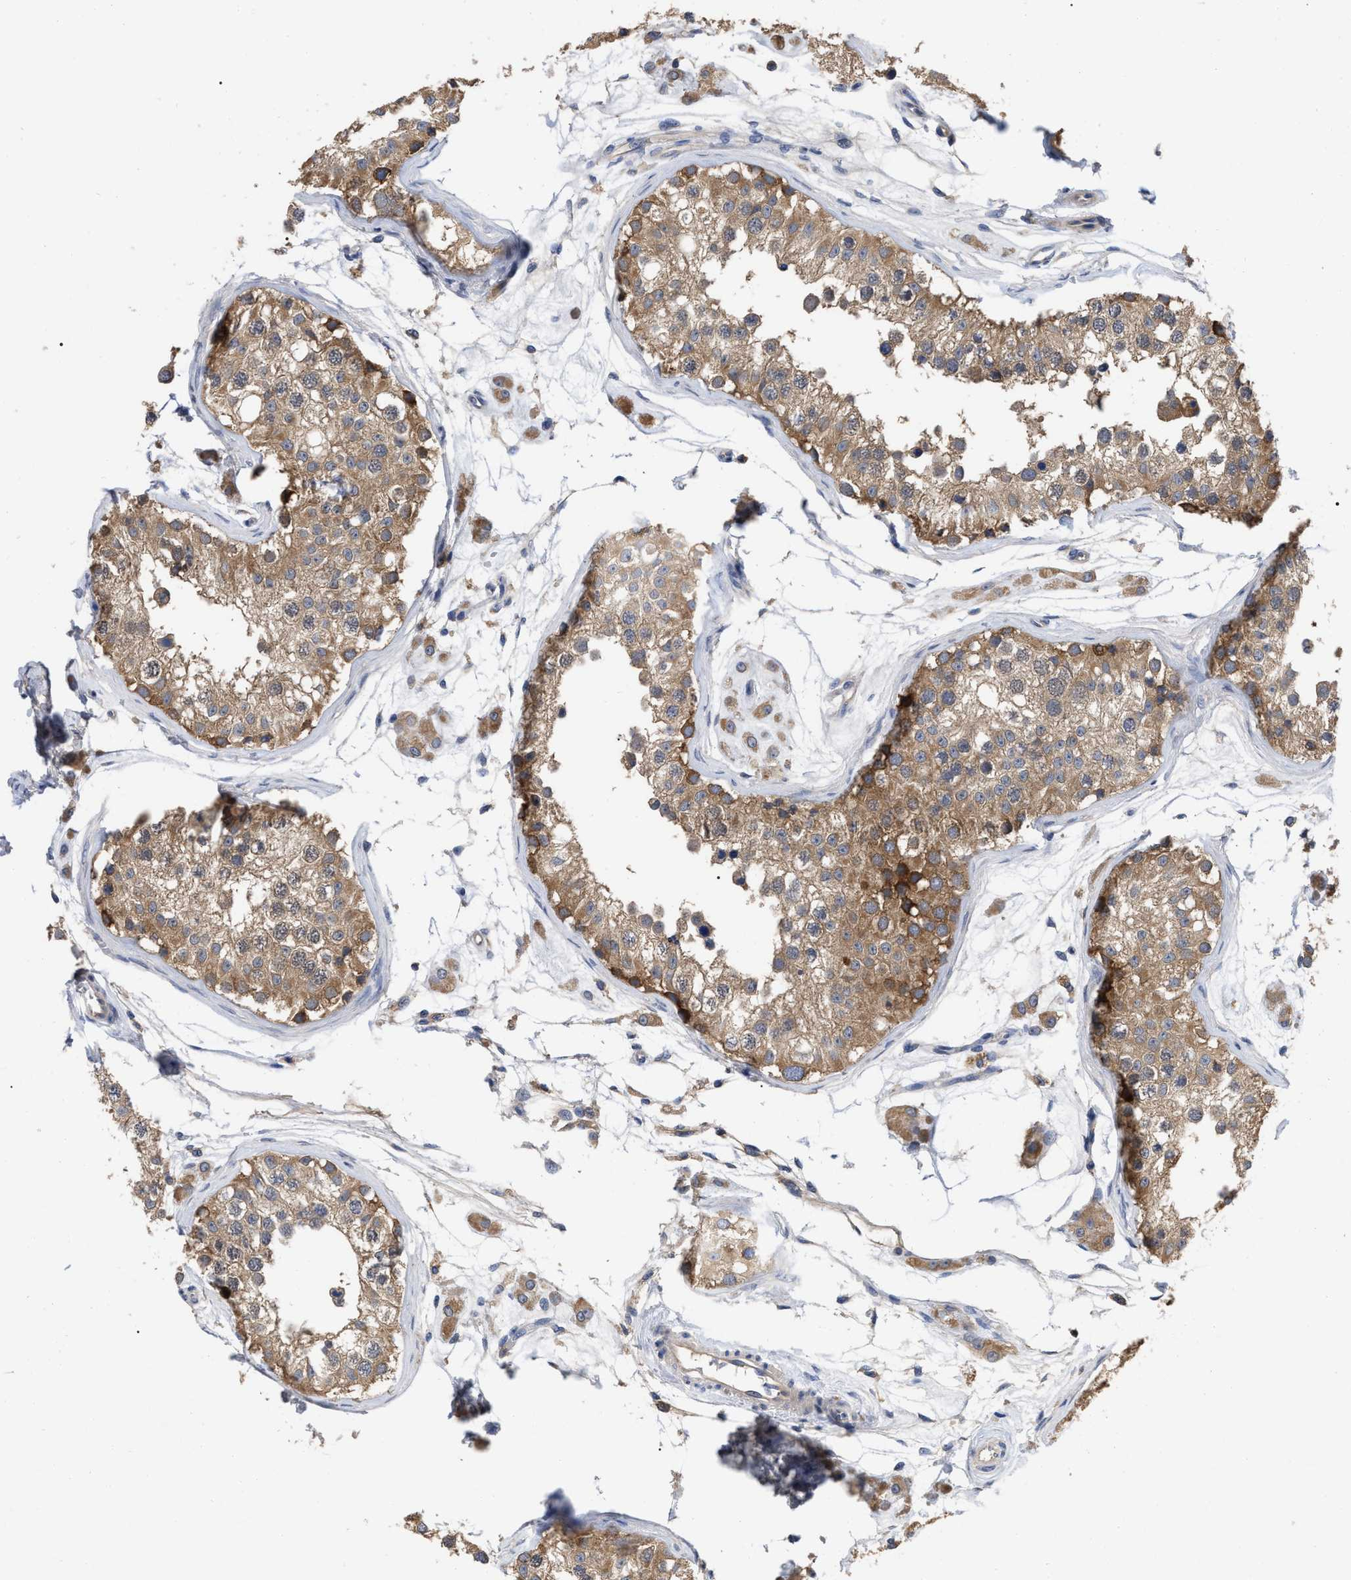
{"staining": {"intensity": "moderate", "quantity": ">75%", "location": "cytoplasmic/membranous"}, "tissue": "testis", "cell_type": "Cells in seminiferous ducts", "image_type": "normal", "snomed": [{"axis": "morphology", "description": "Normal tissue, NOS"}, {"axis": "morphology", "description": "Adenocarcinoma, metastatic, NOS"}, {"axis": "topography", "description": "Testis"}], "caption": "Unremarkable testis demonstrates moderate cytoplasmic/membranous positivity in approximately >75% of cells in seminiferous ducts, visualized by immunohistochemistry. (DAB (3,3'-diaminobenzidine) IHC with brightfield microscopy, high magnification).", "gene": "RAP1GDS1", "patient": {"sex": "male", "age": 26}}